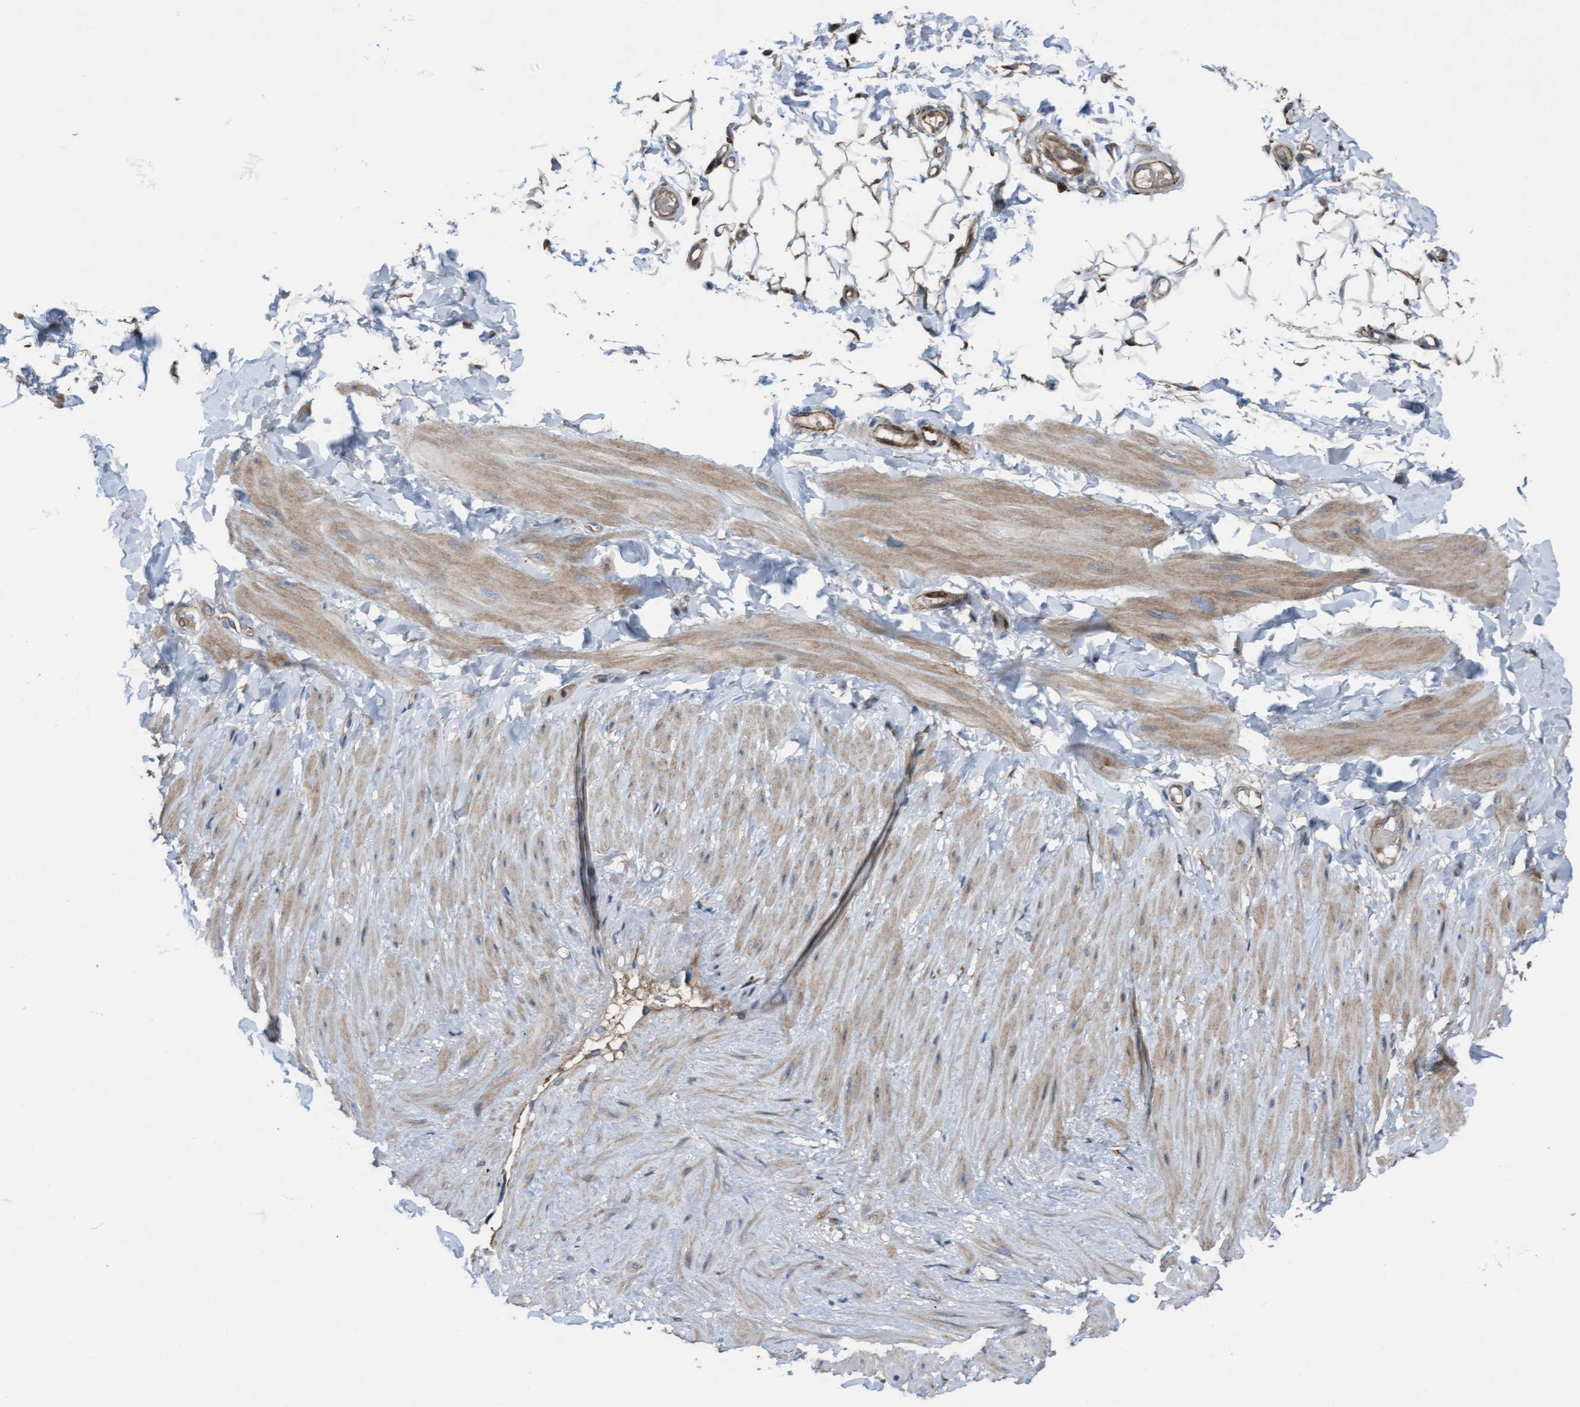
{"staining": {"intensity": "moderate", "quantity": "25%-75%", "location": "cytoplasmic/membranous,nuclear"}, "tissue": "adipose tissue", "cell_type": "Adipocytes", "image_type": "normal", "snomed": [{"axis": "morphology", "description": "Normal tissue, NOS"}, {"axis": "topography", "description": "Adipose tissue"}, {"axis": "topography", "description": "Vascular tissue"}, {"axis": "topography", "description": "Peripheral nerve tissue"}], "caption": "Human adipose tissue stained with a protein marker reveals moderate staining in adipocytes.", "gene": "KLHL26", "patient": {"sex": "male", "age": 25}}